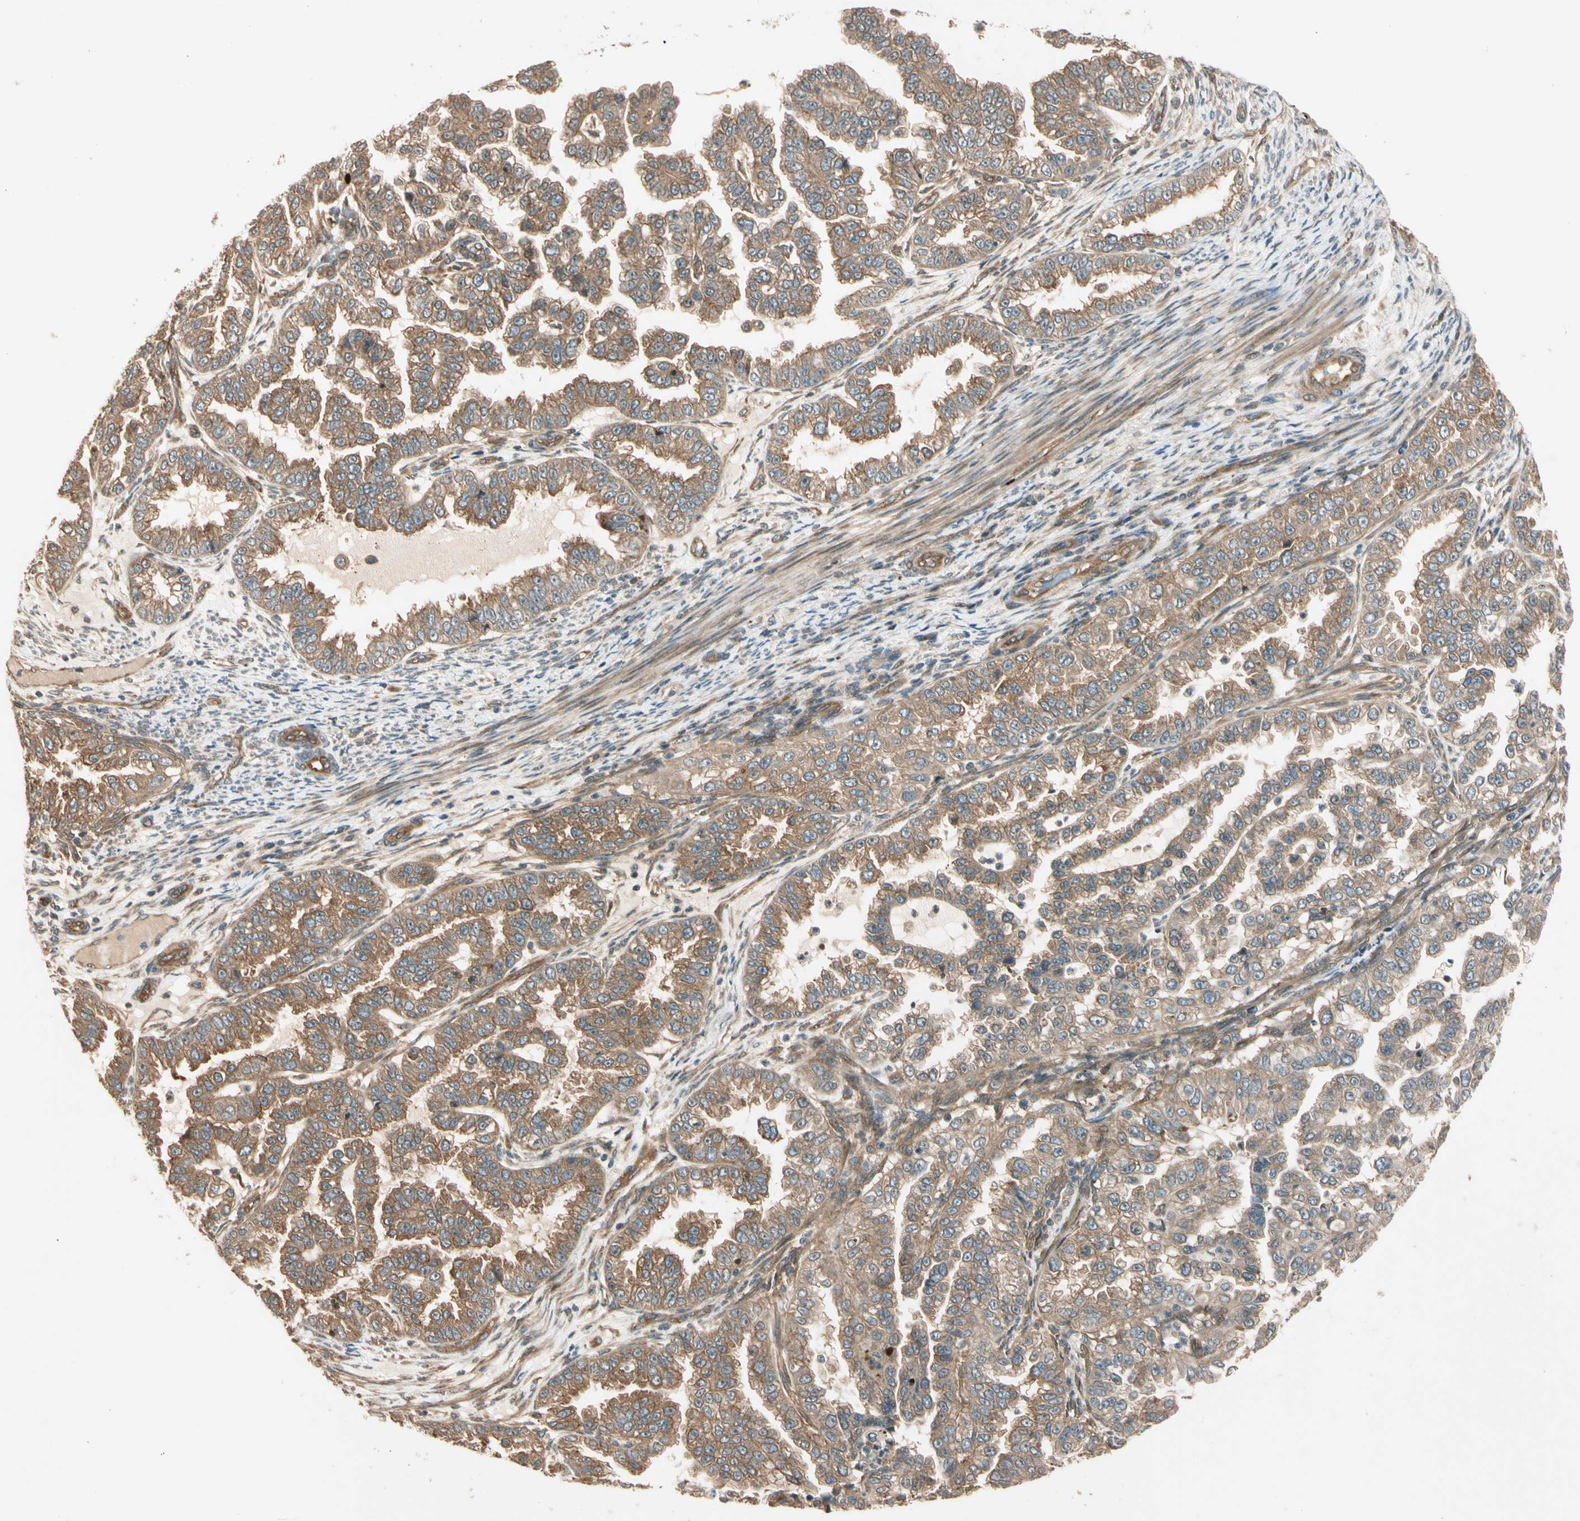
{"staining": {"intensity": "weak", "quantity": ">75%", "location": "cytoplasmic/membranous"}, "tissue": "endometrial cancer", "cell_type": "Tumor cells", "image_type": "cancer", "snomed": [{"axis": "morphology", "description": "Adenocarcinoma, NOS"}, {"axis": "topography", "description": "Endometrium"}], "caption": "Endometrial cancer tissue demonstrates weak cytoplasmic/membranous expression in about >75% of tumor cells, visualized by immunohistochemistry. Immunohistochemistry (ihc) stains the protein in brown and the nuclei are stained blue.", "gene": "ROCK2", "patient": {"sex": "female", "age": 85}}